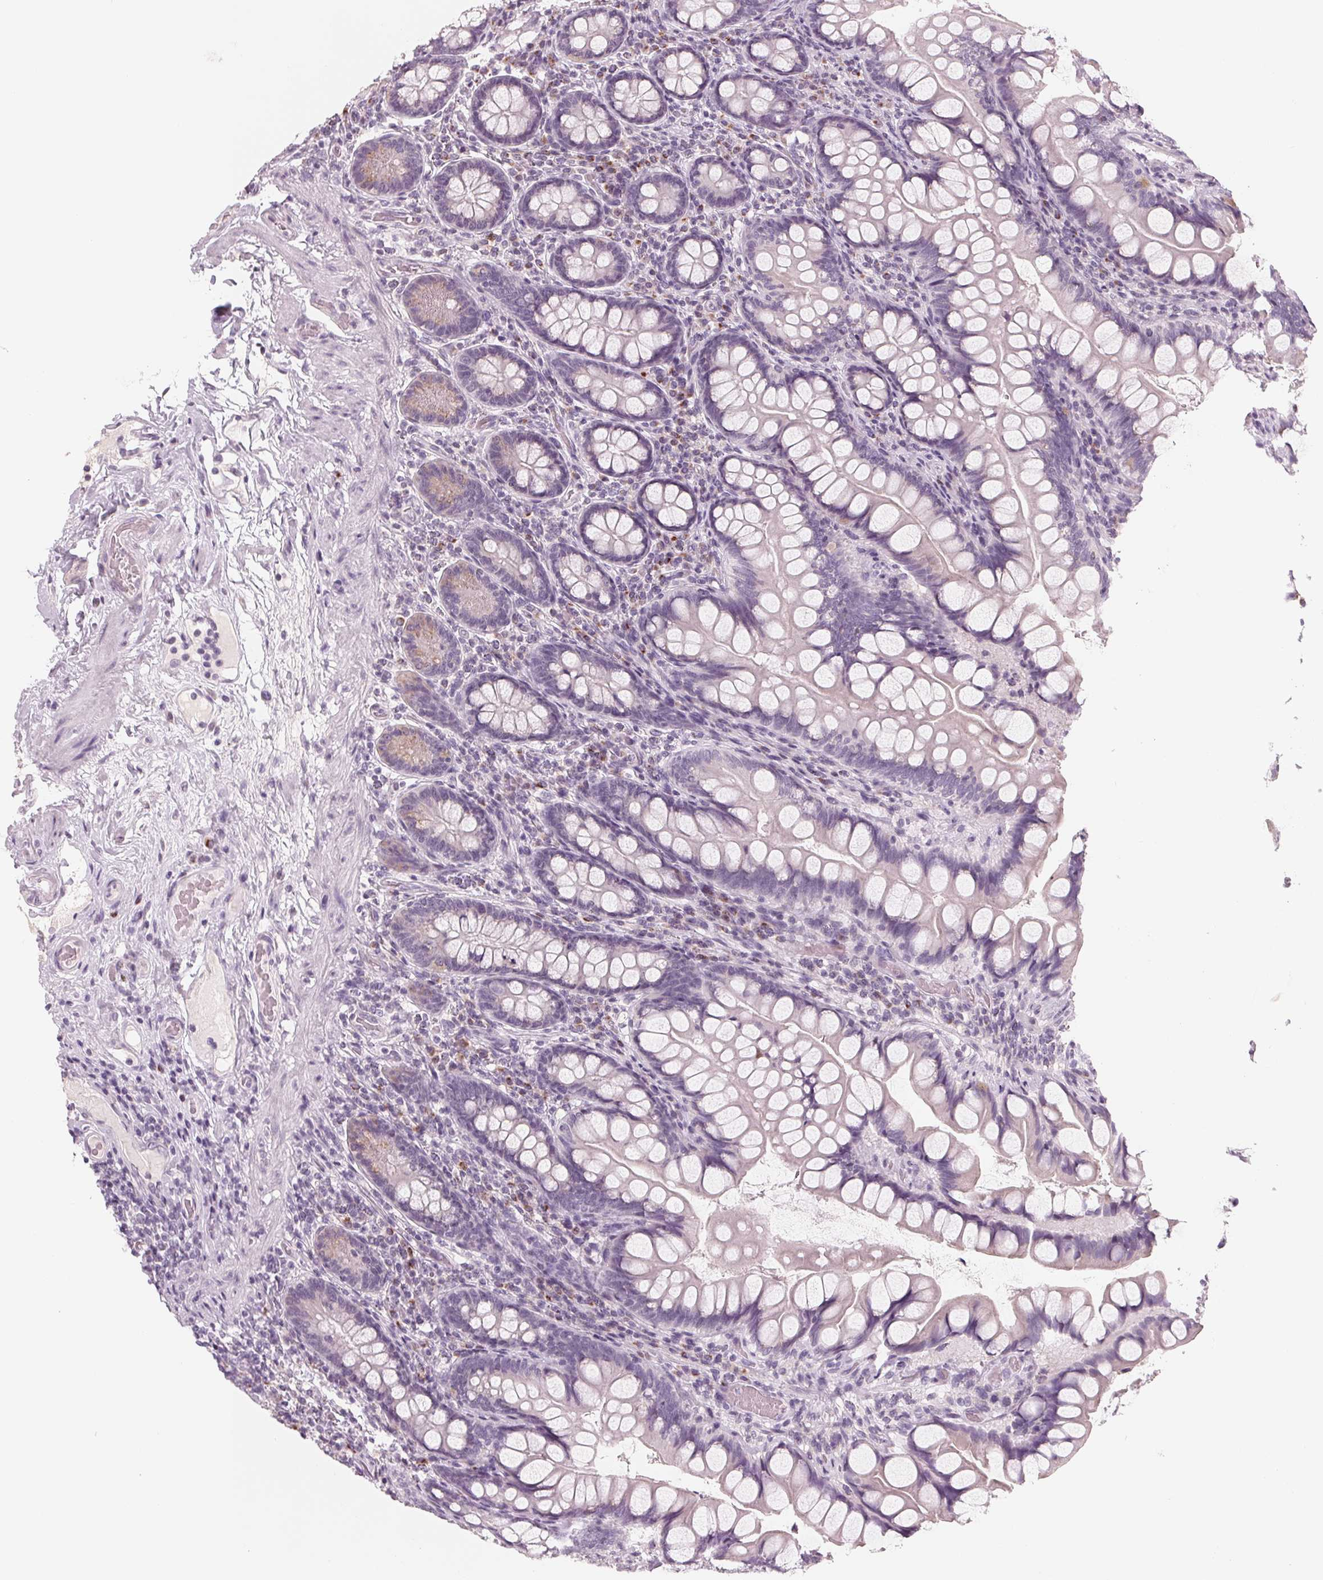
{"staining": {"intensity": "weak", "quantity": "<25%", "location": "cytoplasmic/membranous"}, "tissue": "small intestine", "cell_type": "Glandular cells", "image_type": "normal", "snomed": [{"axis": "morphology", "description": "Normal tissue, NOS"}, {"axis": "topography", "description": "Small intestine"}], "caption": "Micrograph shows no protein positivity in glandular cells of benign small intestine. (DAB immunohistochemistry with hematoxylin counter stain).", "gene": "IL9R", "patient": {"sex": "male", "age": 70}}